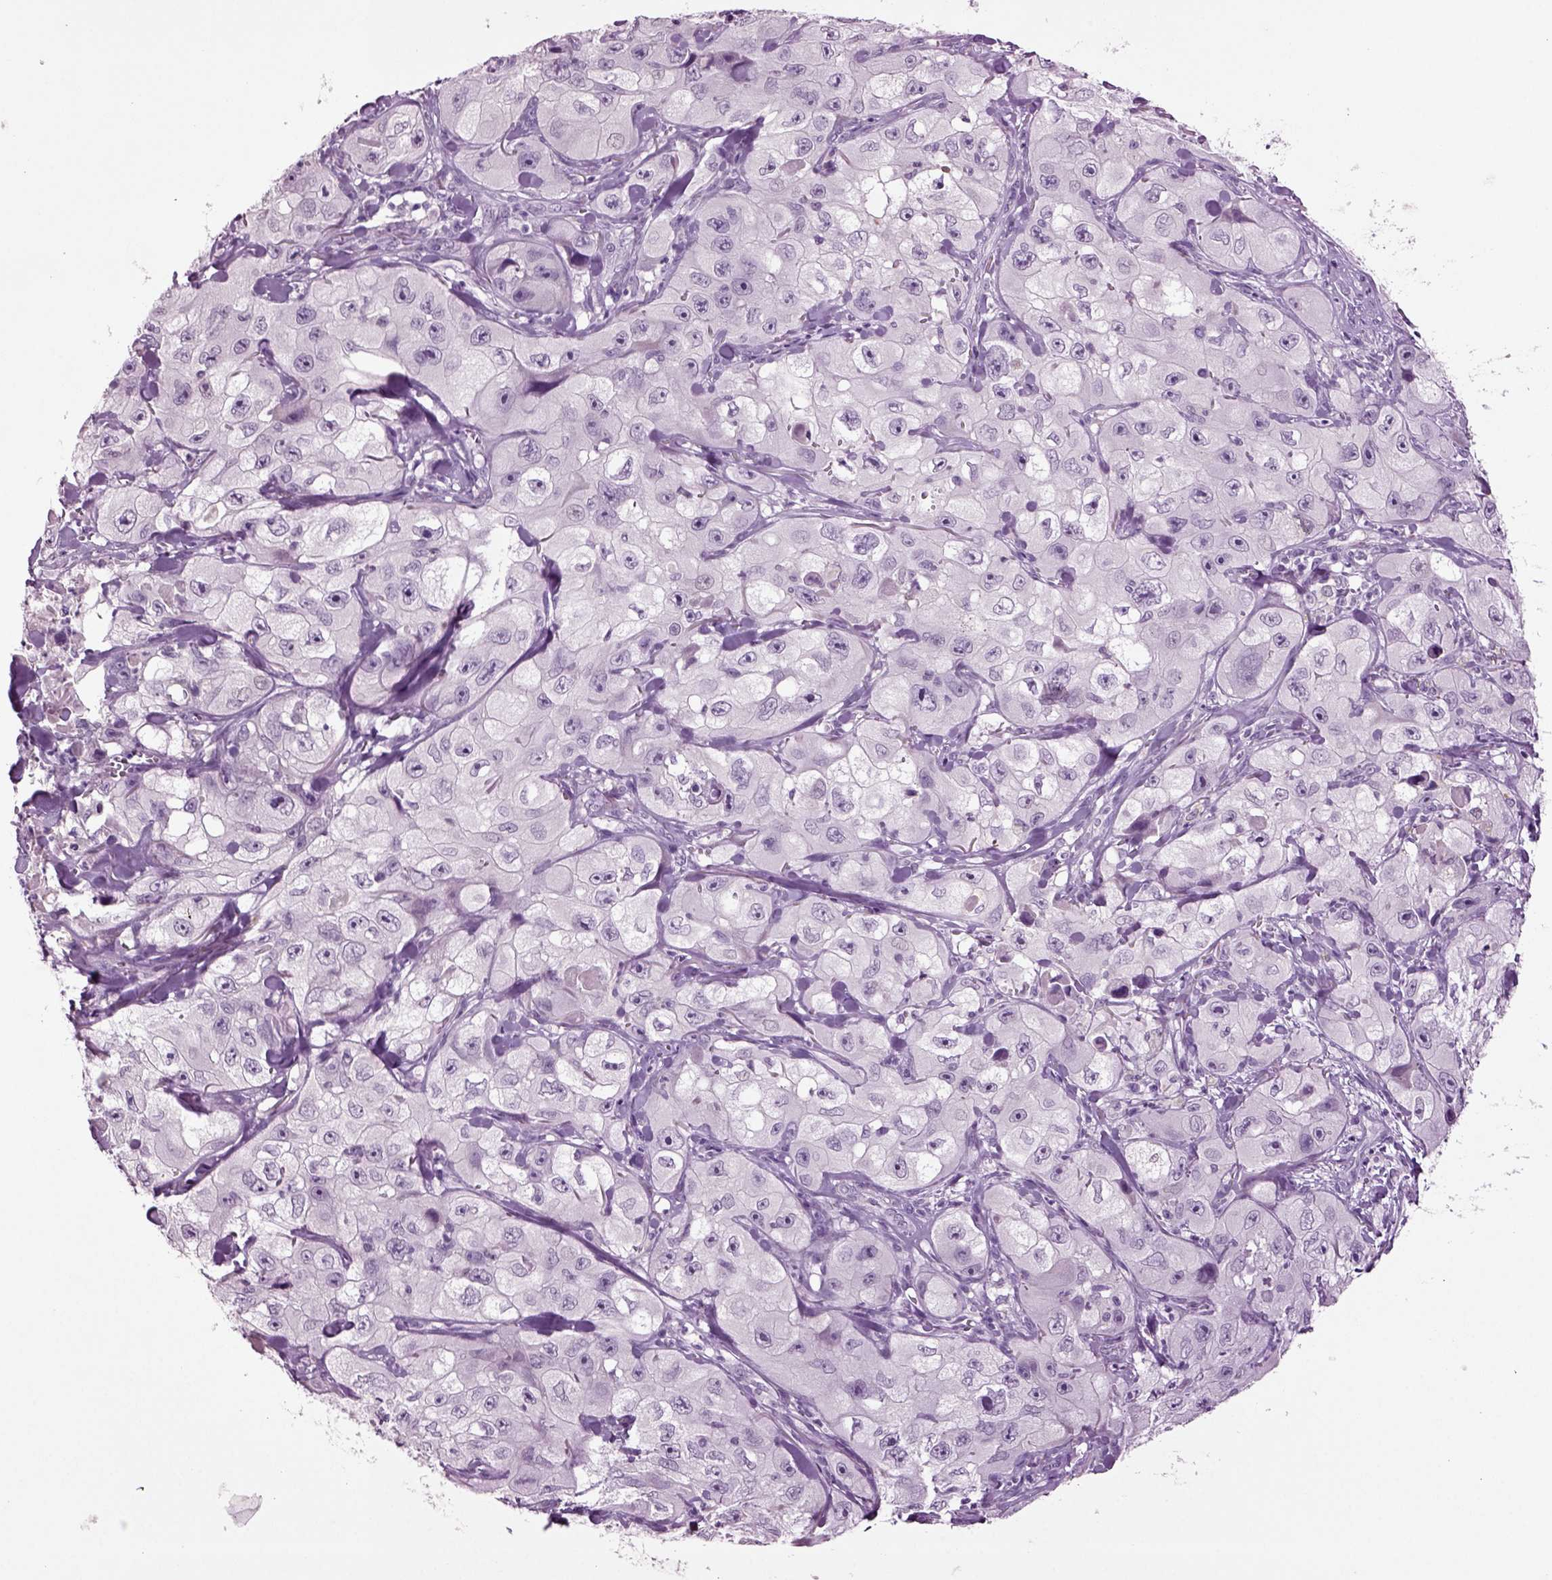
{"staining": {"intensity": "negative", "quantity": "none", "location": "none"}, "tissue": "skin cancer", "cell_type": "Tumor cells", "image_type": "cancer", "snomed": [{"axis": "morphology", "description": "Squamous cell carcinoma, NOS"}, {"axis": "topography", "description": "Skin"}, {"axis": "topography", "description": "Subcutis"}], "caption": "Immunohistochemistry (IHC) of squamous cell carcinoma (skin) shows no expression in tumor cells.", "gene": "SLC17A6", "patient": {"sex": "male", "age": 73}}